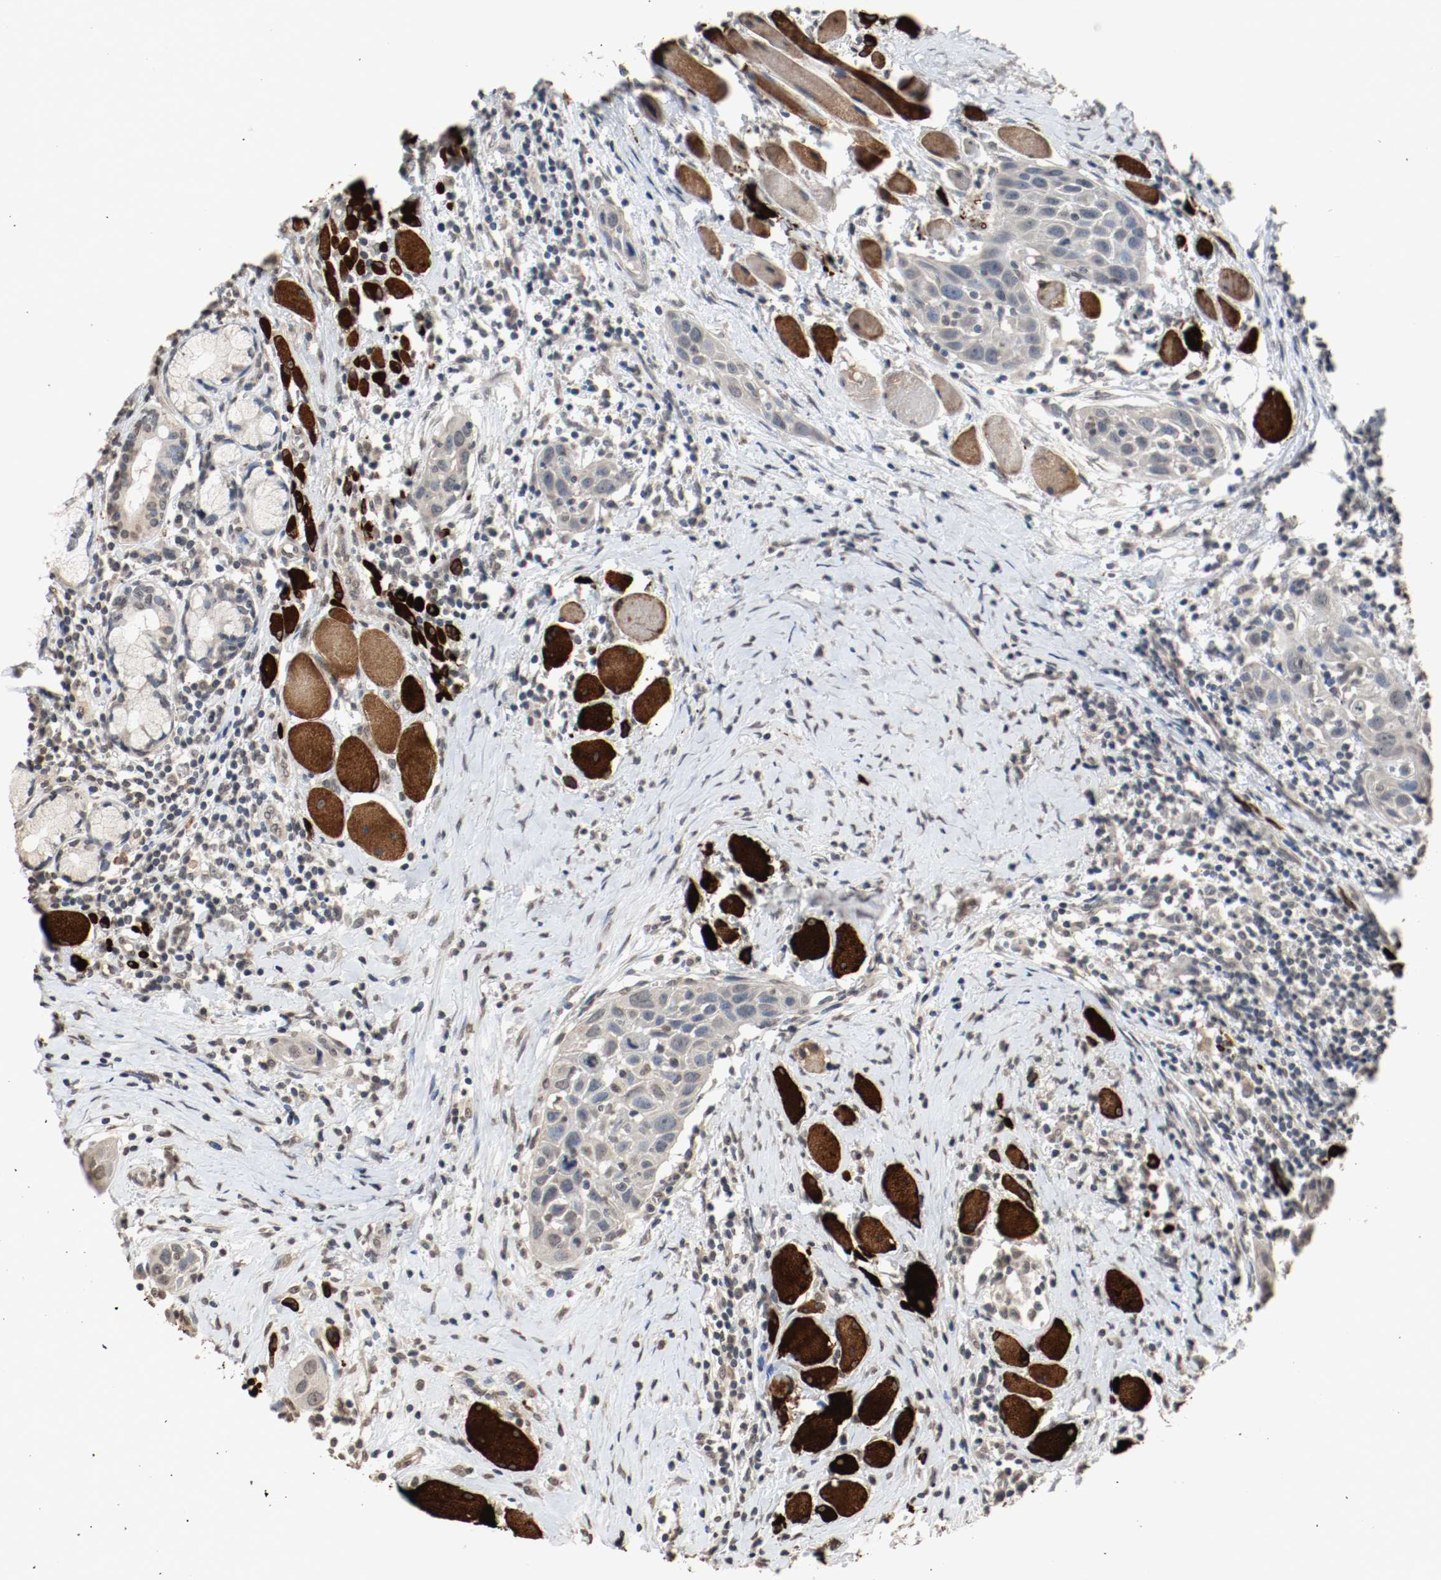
{"staining": {"intensity": "weak", "quantity": "25%-75%", "location": "cytoplasmic/membranous"}, "tissue": "head and neck cancer", "cell_type": "Tumor cells", "image_type": "cancer", "snomed": [{"axis": "morphology", "description": "Squamous cell carcinoma, NOS"}, {"axis": "topography", "description": "Oral tissue"}, {"axis": "topography", "description": "Head-Neck"}], "caption": "Squamous cell carcinoma (head and neck) tissue reveals weak cytoplasmic/membranous expression in about 25%-75% of tumor cells, visualized by immunohistochemistry.", "gene": "RTN4", "patient": {"sex": "female", "age": 50}}